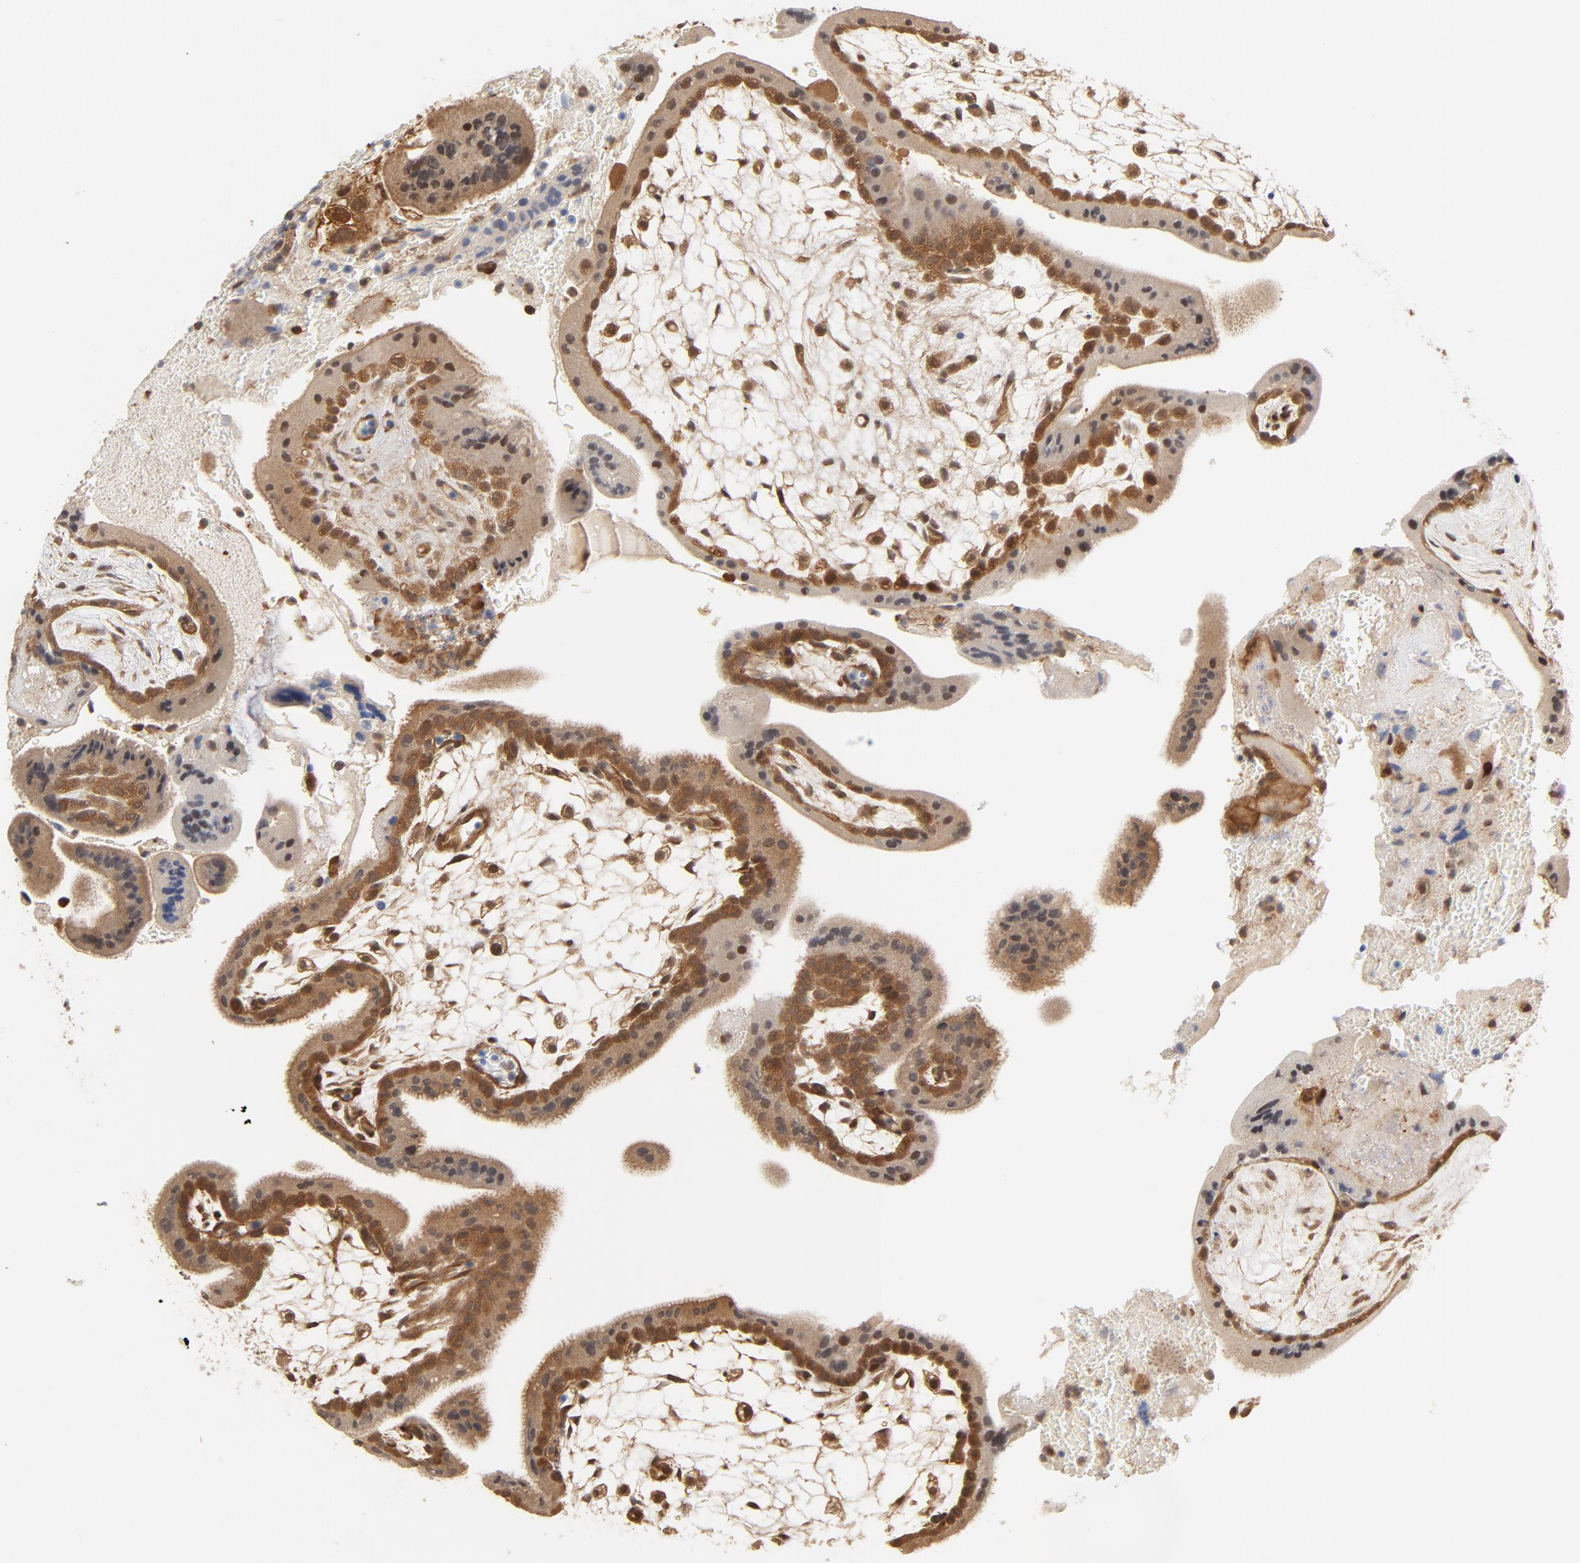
{"staining": {"intensity": "moderate", "quantity": ">75%", "location": "cytoplasmic/membranous,nuclear"}, "tissue": "placenta", "cell_type": "Decidual cells", "image_type": "normal", "snomed": [{"axis": "morphology", "description": "Normal tissue, NOS"}, {"axis": "topography", "description": "Placenta"}], "caption": "Placenta stained with DAB (3,3'-diaminobenzidine) IHC reveals medium levels of moderate cytoplasmic/membranous,nuclear positivity in about >75% of decidual cells.", "gene": "CDC37", "patient": {"sex": "female", "age": 35}}